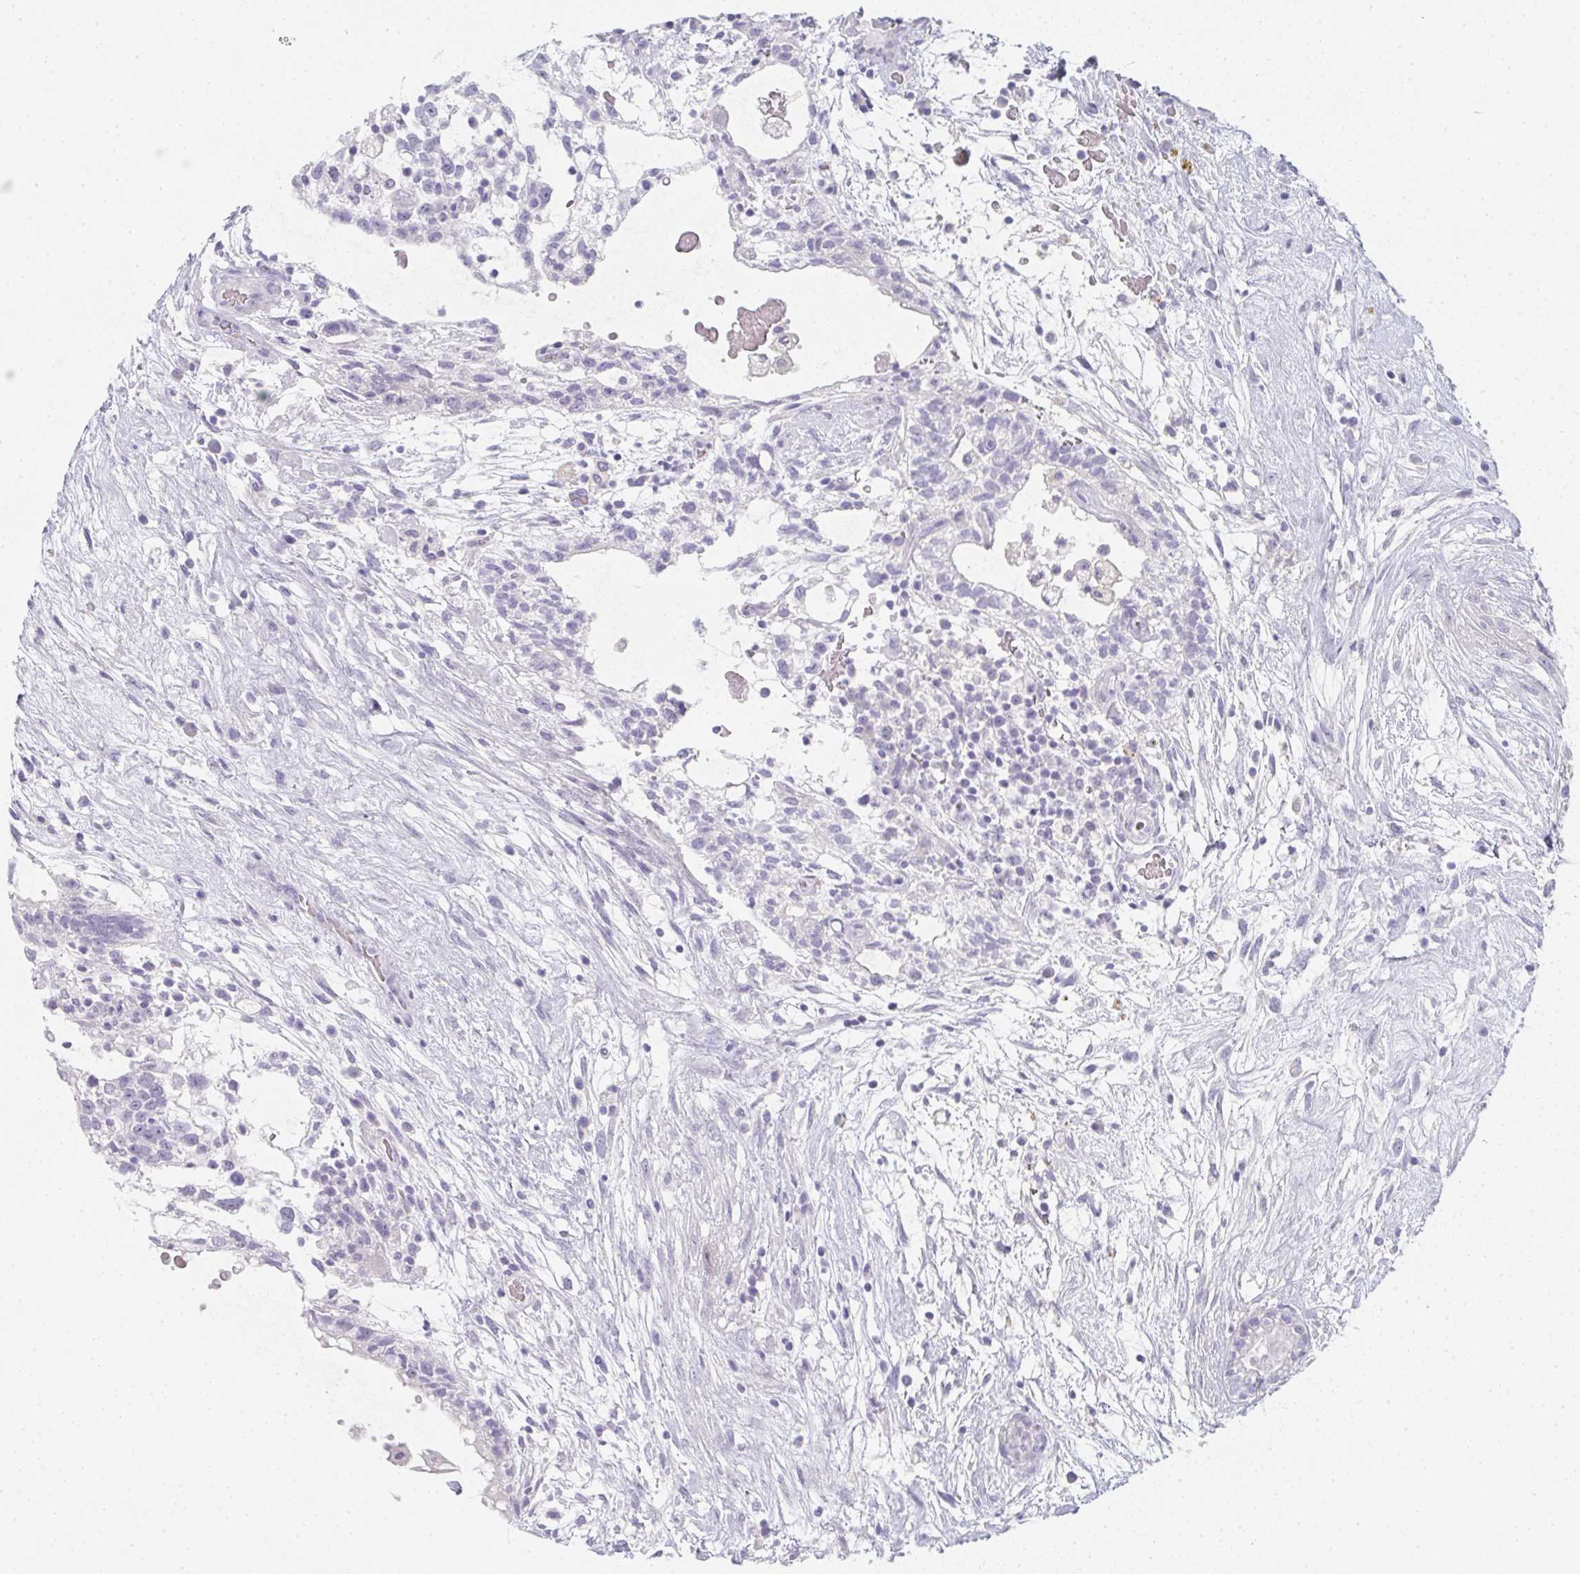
{"staining": {"intensity": "negative", "quantity": "none", "location": "none"}, "tissue": "testis cancer", "cell_type": "Tumor cells", "image_type": "cancer", "snomed": [{"axis": "morphology", "description": "Carcinoma, Embryonal, NOS"}, {"axis": "topography", "description": "Testis"}], "caption": "IHC photomicrograph of neoplastic tissue: human testis embryonal carcinoma stained with DAB shows no significant protein staining in tumor cells.", "gene": "NEU2", "patient": {"sex": "male", "age": 32}}